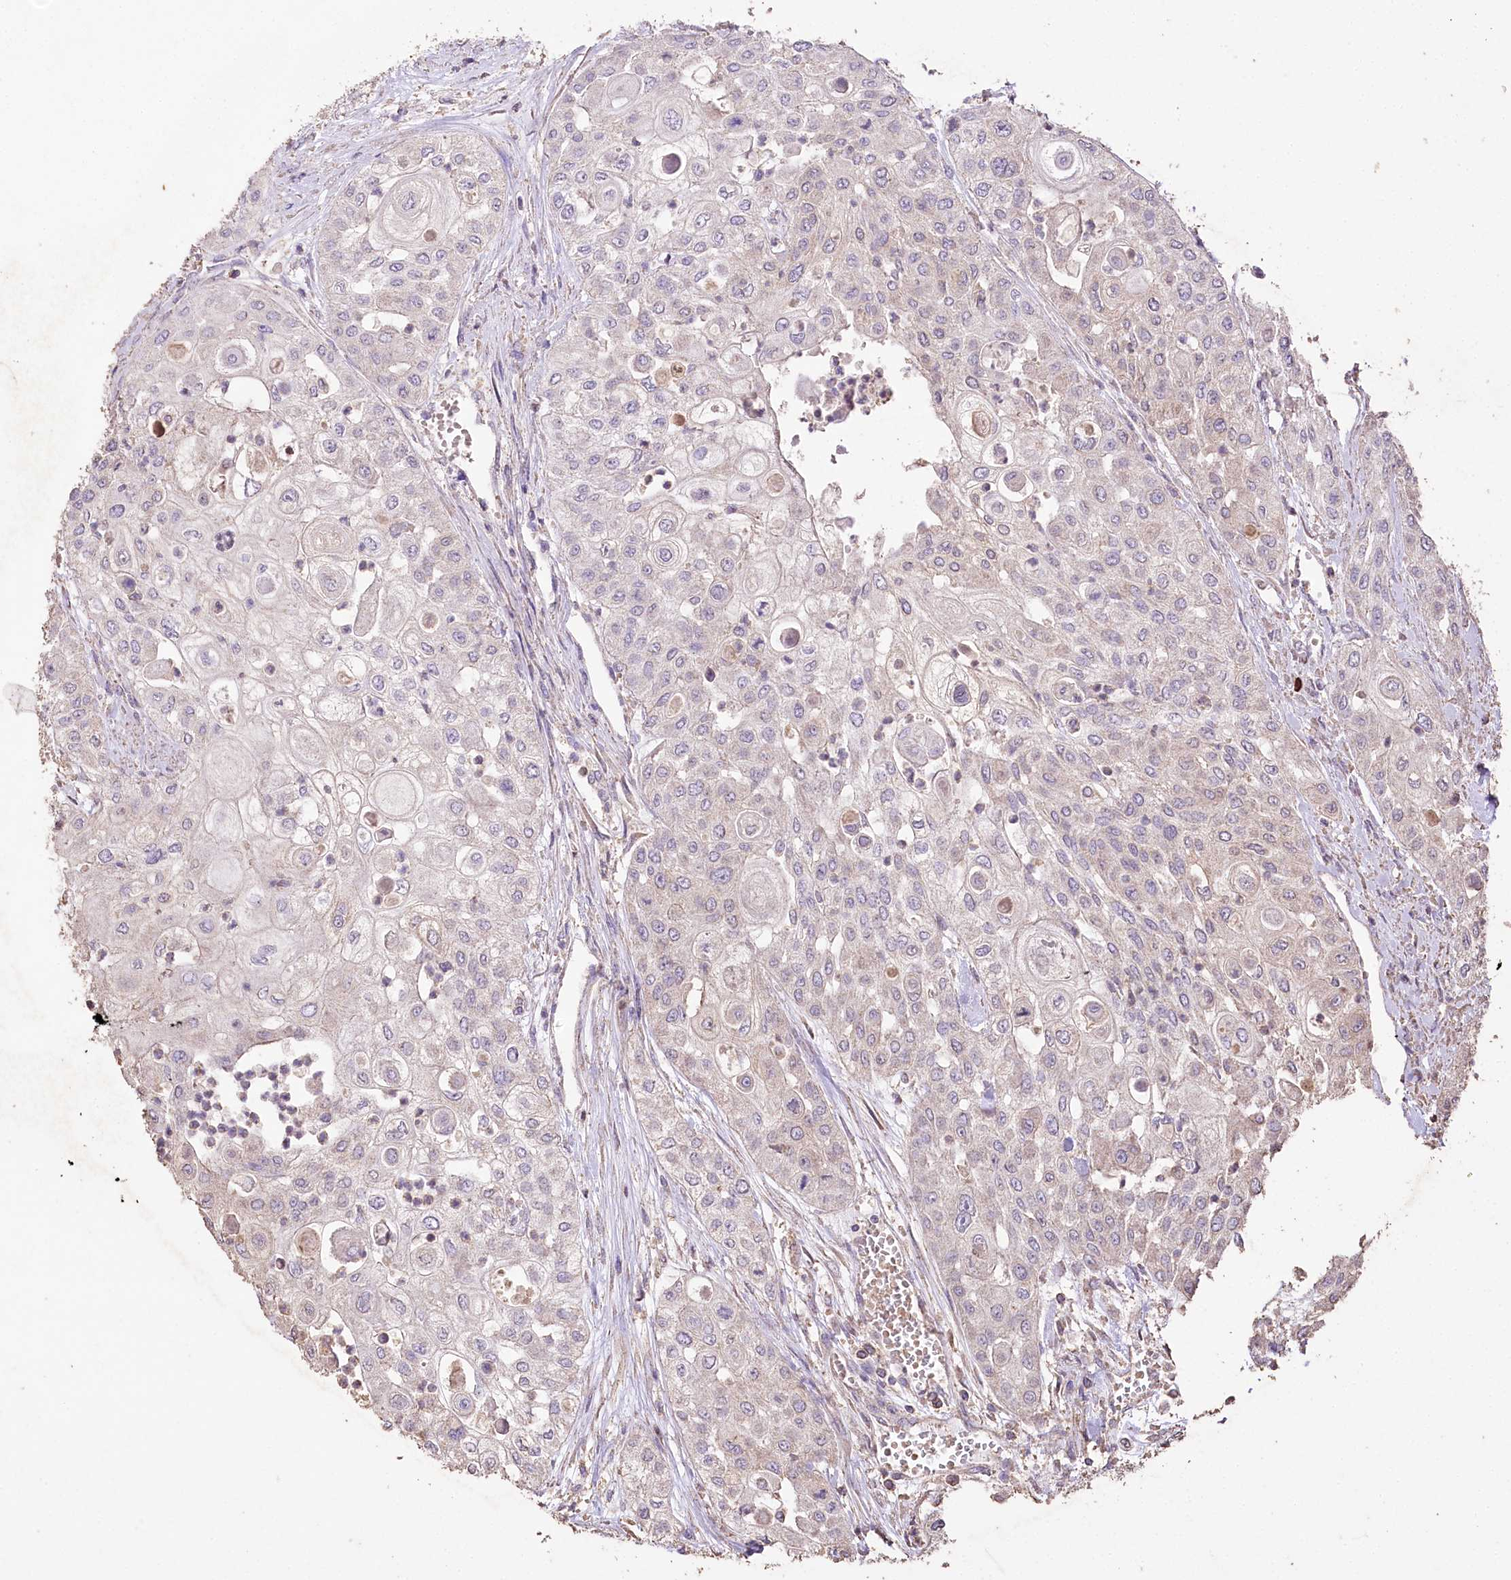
{"staining": {"intensity": "negative", "quantity": "none", "location": "none"}, "tissue": "urothelial cancer", "cell_type": "Tumor cells", "image_type": "cancer", "snomed": [{"axis": "morphology", "description": "Urothelial carcinoma, High grade"}, {"axis": "topography", "description": "Urinary bladder"}], "caption": "This micrograph is of high-grade urothelial carcinoma stained with IHC to label a protein in brown with the nuclei are counter-stained blue. There is no staining in tumor cells.", "gene": "IREB2", "patient": {"sex": "female", "age": 79}}